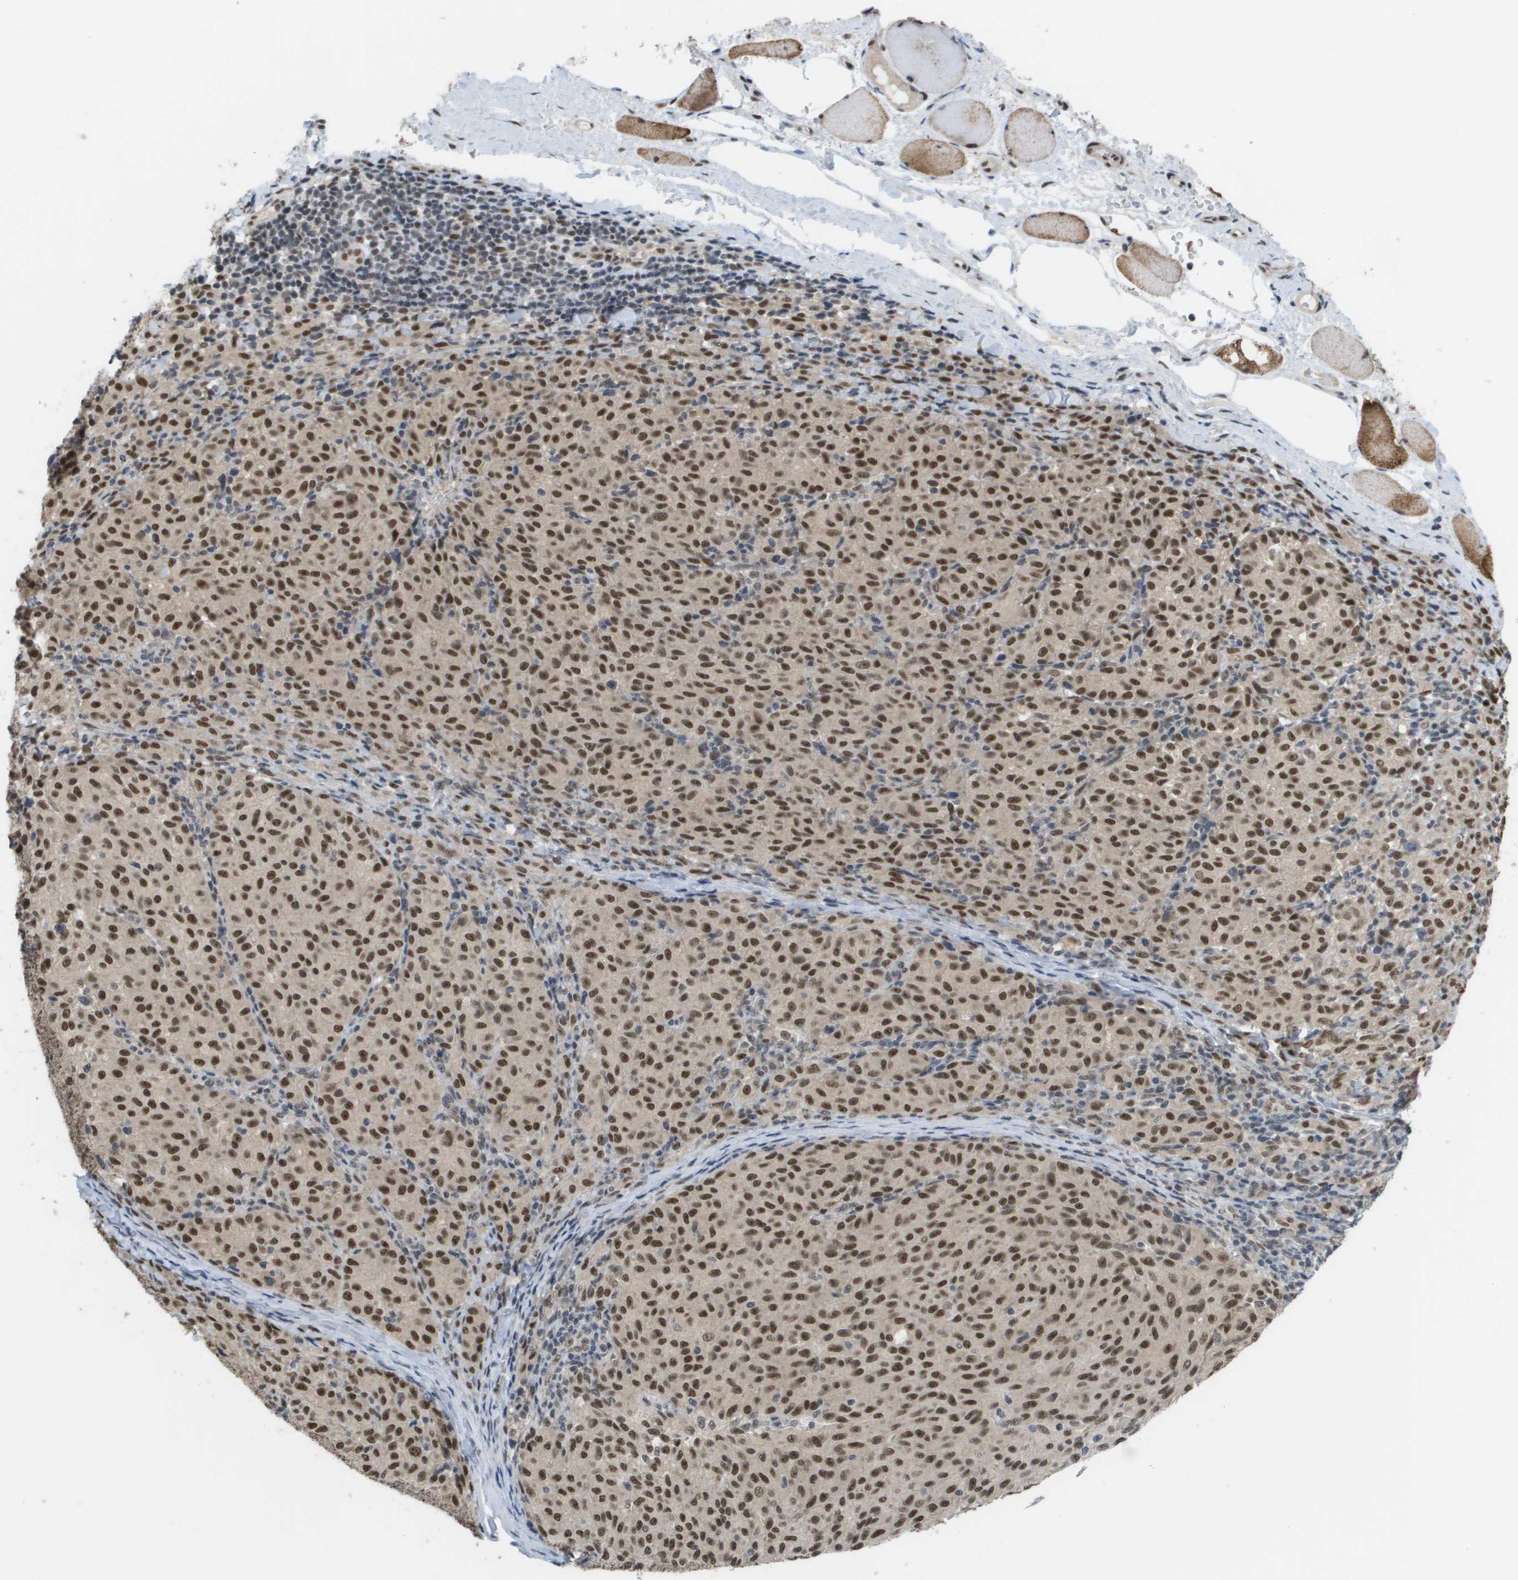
{"staining": {"intensity": "strong", "quantity": ">75%", "location": "nuclear"}, "tissue": "melanoma", "cell_type": "Tumor cells", "image_type": "cancer", "snomed": [{"axis": "morphology", "description": "Malignant melanoma, NOS"}, {"axis": "topography", "description": "Skin"}], "caption": "Protein expression analysis of melanoma reveals strong nuclear expression in approximately >75% of tumor cells.", "gene": "CDT1", "patient": {"sex": "female", "age": 72}}